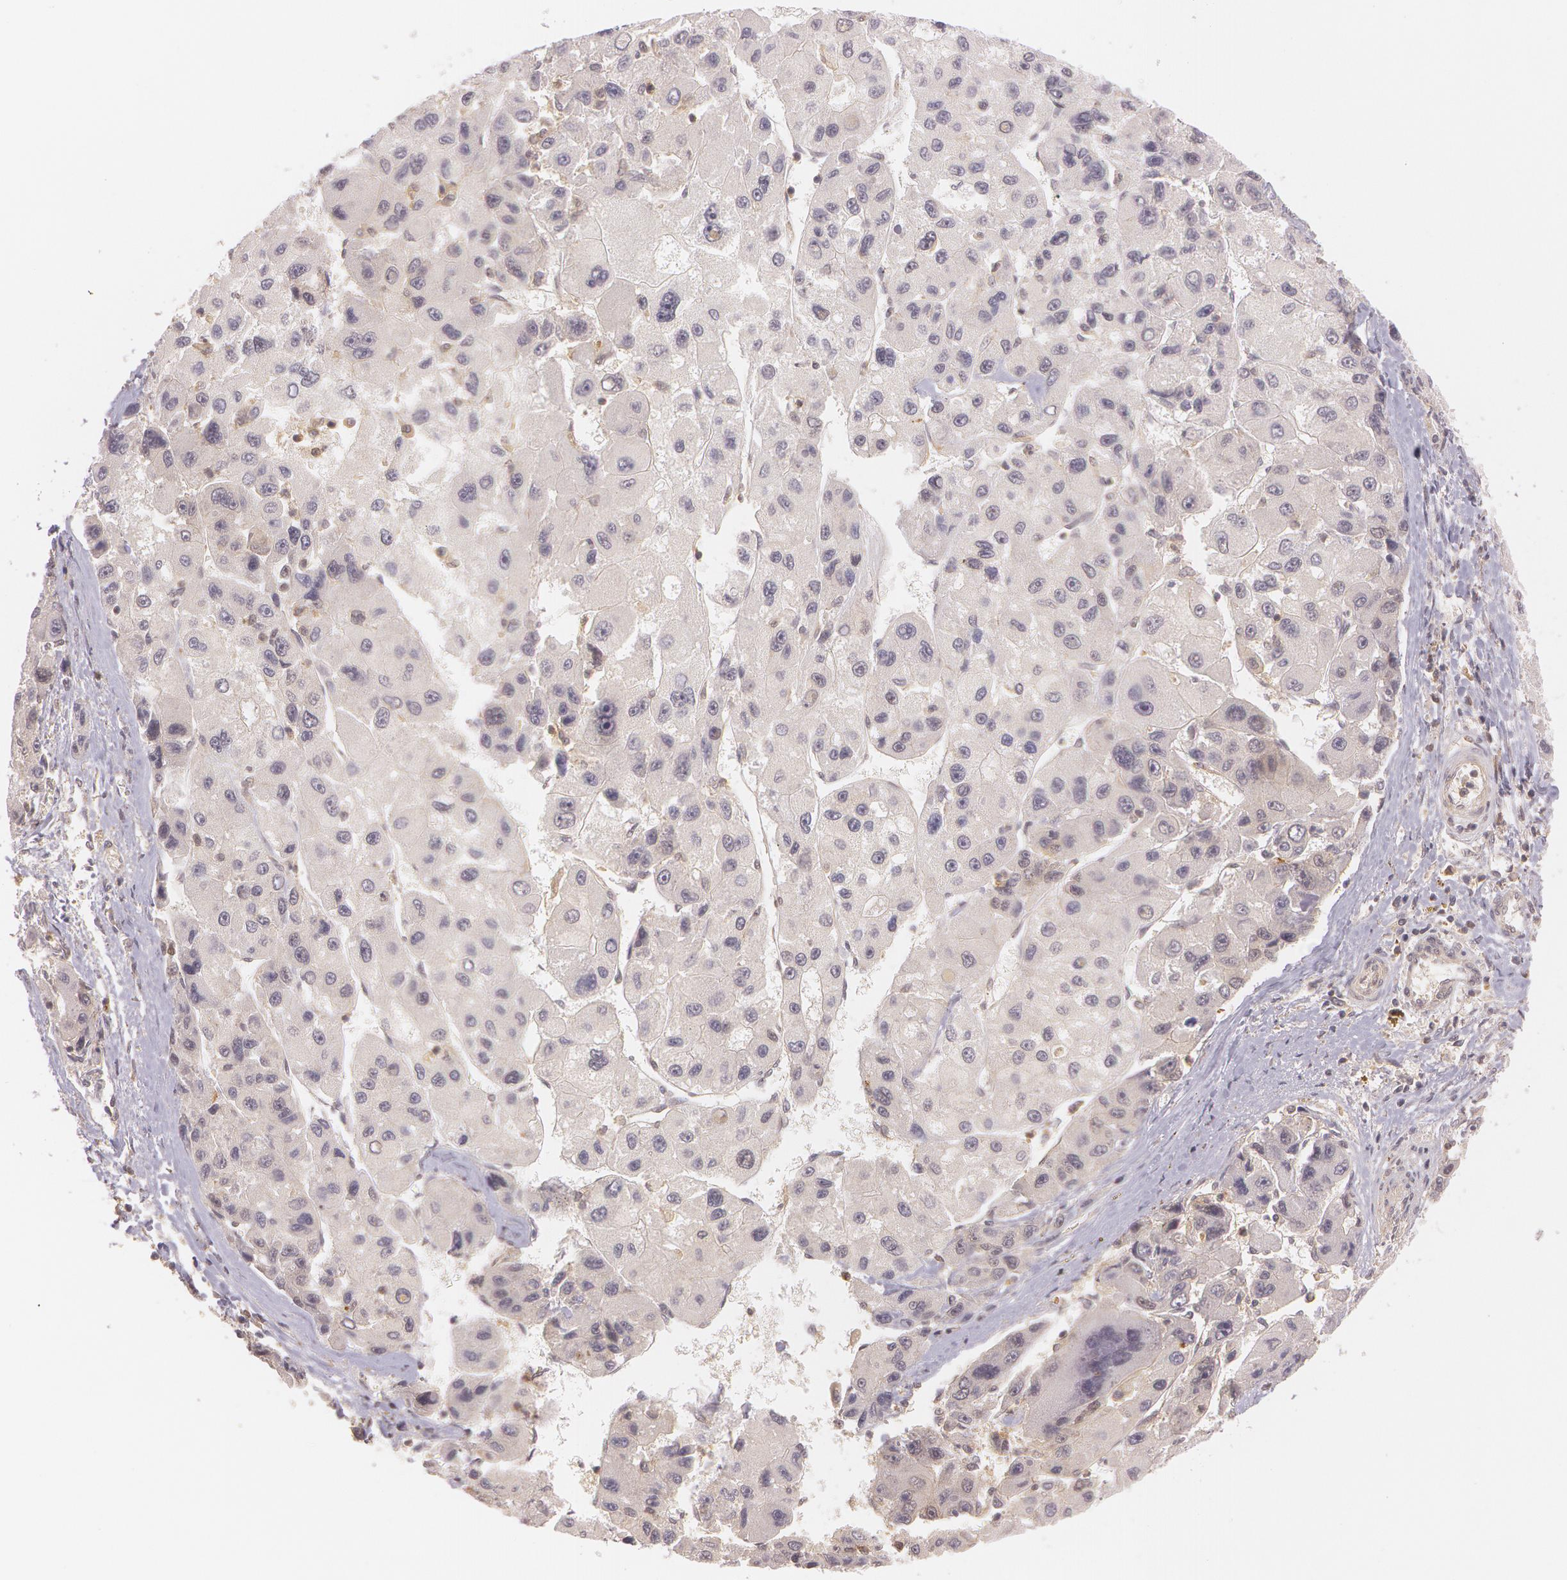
{"staining": {"intensity": "weak", "quantity": ">75%", "location": "cytoplasmic/membranous"}, "tissue": "liver cancer", "cell_type": "Tumor cells", "image_type": "cancer", "snomed": [{"axis": "morphology", "description": "Carcinoma, Hepatocellular, NOS"}, {"axis": "topography", "description": "Liver"}], "caption": "Weak cytoplasmic/membranous expression for a protein is identified in approximately >75% of tumor cells of liver hepatocellular carcinoma using IHC.", "gene": "ATG2B", "patient": {"sex": "male", "age": 64}}